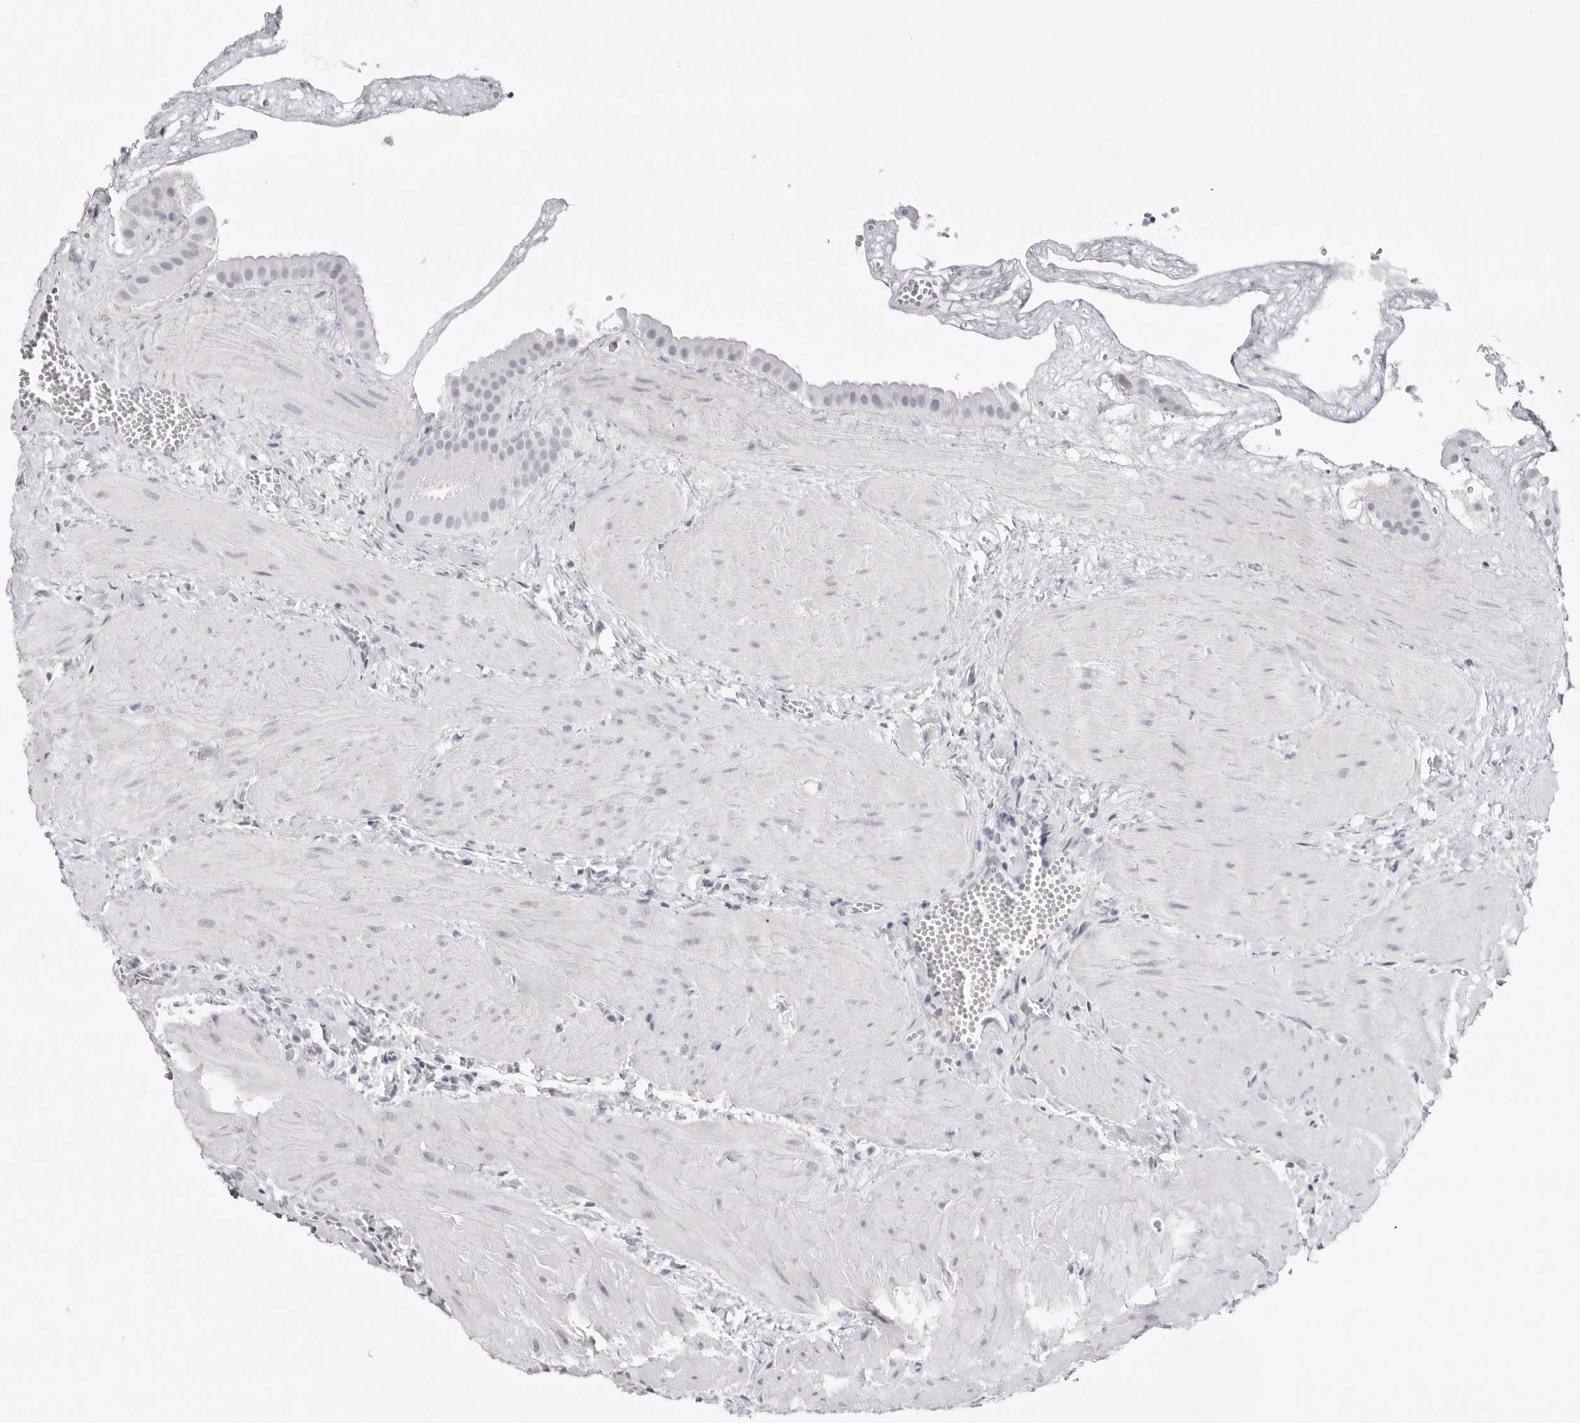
{"staining": {"intensity": "negative", "quantity": "none", "location": "none"}, "tissue": "gallbladder", "cell_type": "Glandular cells", "image_type": "normal", "snomed": [{"axis": "morphology", "description": "Normal tissue, NOS"}, {"axis": "topography", "description": "Gallbladder"}], "caption": "This is an immunohistochemistry (IHC) histopathology image of unremarkable gallbladder. There is no positivity in glandular cells.", "gene": "CST5", "patient": {"sex": "male", "age": 55}}